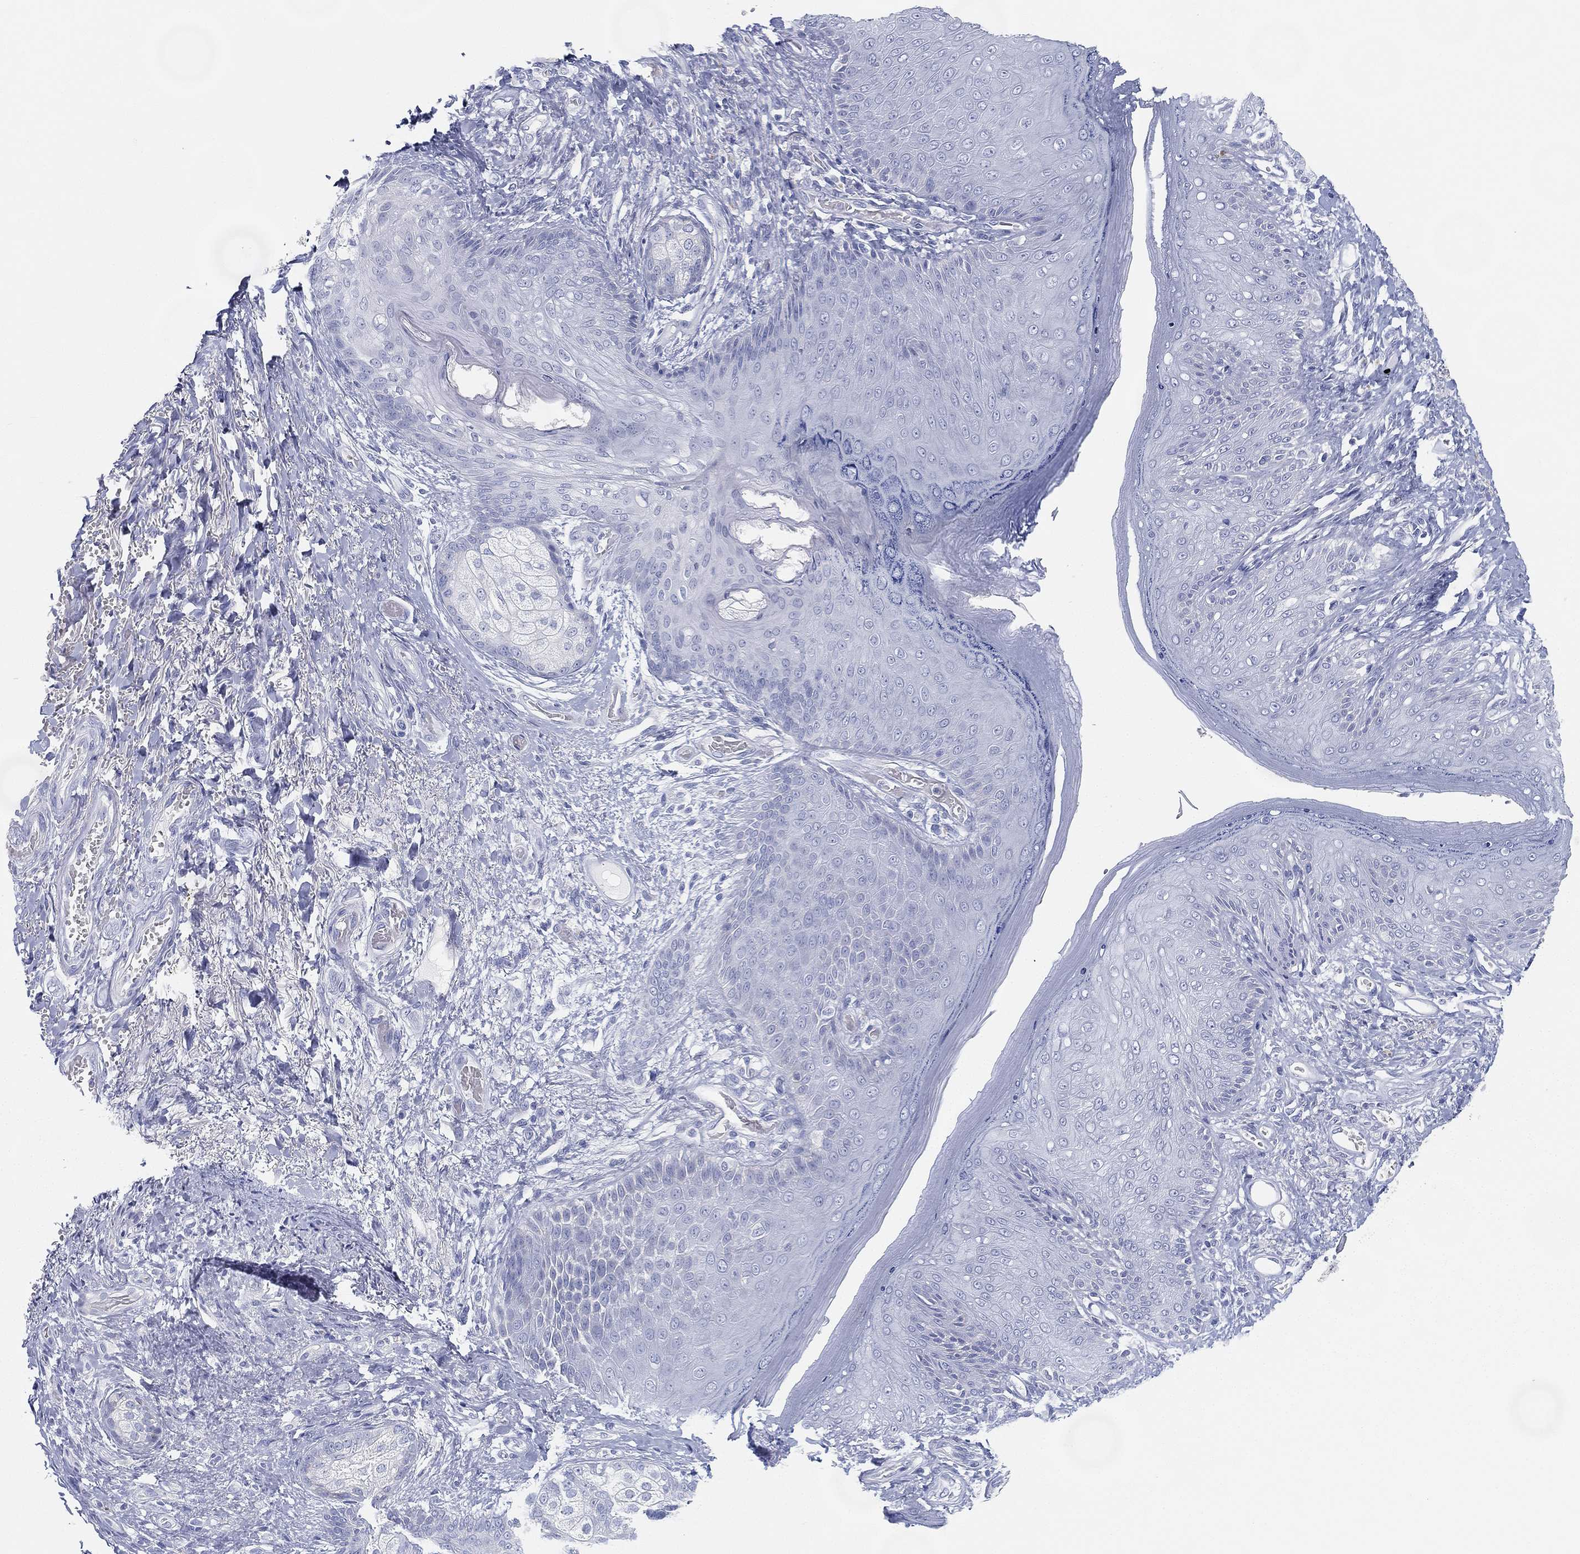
{"staining": {"intensity": "negative", "quantity": "none", "location": "none"}, "tissue": "skin", "cell_type": "Epidermal cells", "image_type": "normal", "snomed": [{"axis": "morphology", "description": "Normal tissue, NOS"}, {"axis": "morphology", "description": "Adenocarcinoma, NOS"}, {"axis": "topography", "description": "Rectum"}, {"axis": "topography", "description": "Anal"}], "caption": "The immunohistochemistry photomicrograph has no significant positivity in epidermal cells of skin.", "gene": "GPR61", "patient": {"sex": "female", "age": 68}}